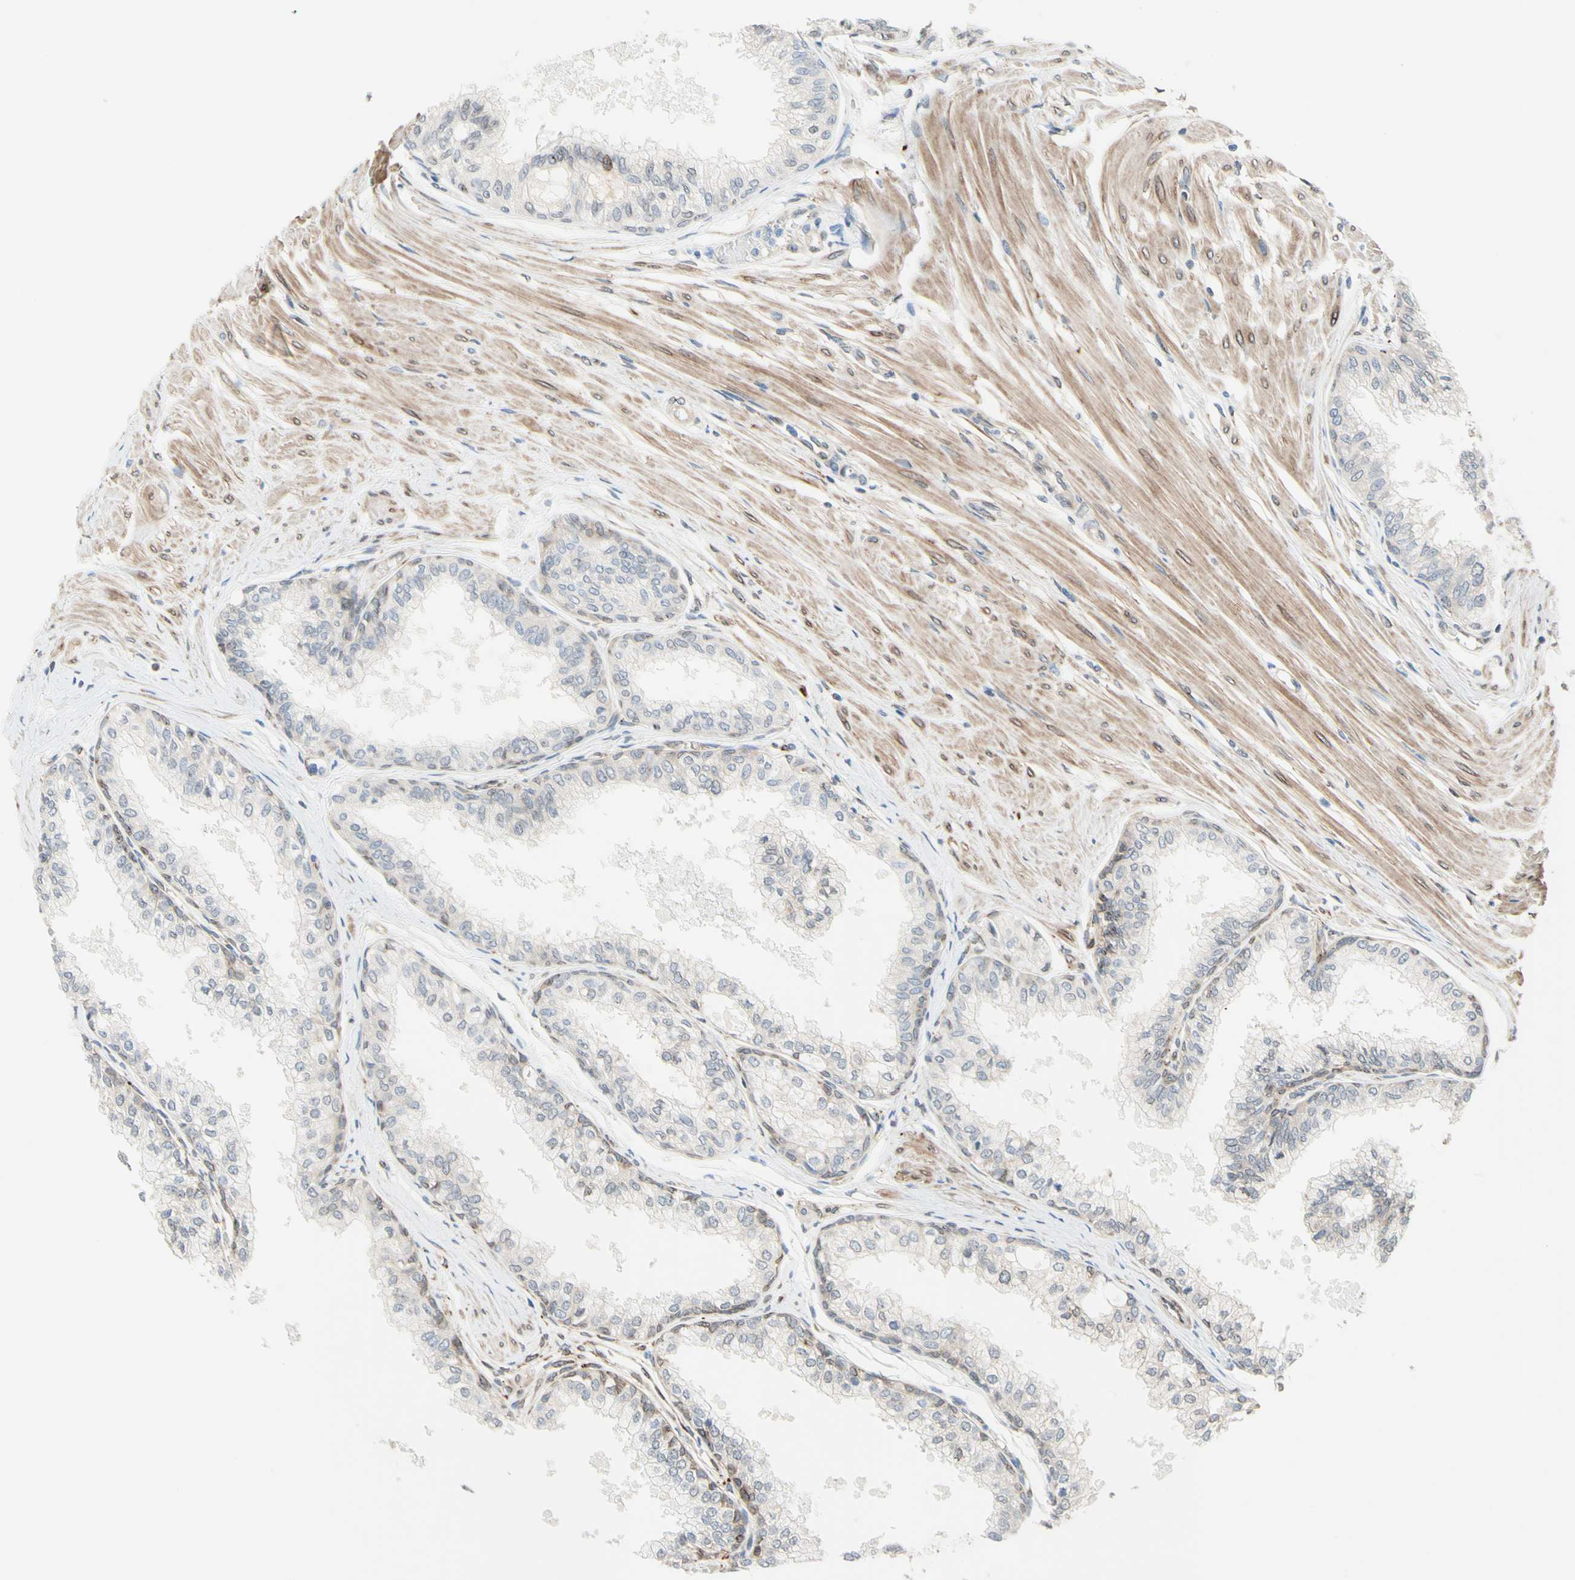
{"staining": {"intensity": "weak", "quantity": "<25%", "location": "cytoplasmic/membranous"}, "tissue": "prostate", "cell_type": "Glandular cells", "image_type": "normal", "snomed": [{"axis": "morphology", "description": "Normal tissue, NOS"}, {"axis": "topography", "description": "Prostate"}, {"axis": "topography", "description": "Seminal veicle"}], "caption": "Immunohistochemistry (IHC) histopathology image of normal prostate: human prostate stained with DAB (3,3'-diaminobenzidine) displays no significant protein positivity in glandular cells. (DAB IHC with hematoxylin counter stain).", "gene": "TRAF2", "patient": {"sex": "male", "age": 60}}